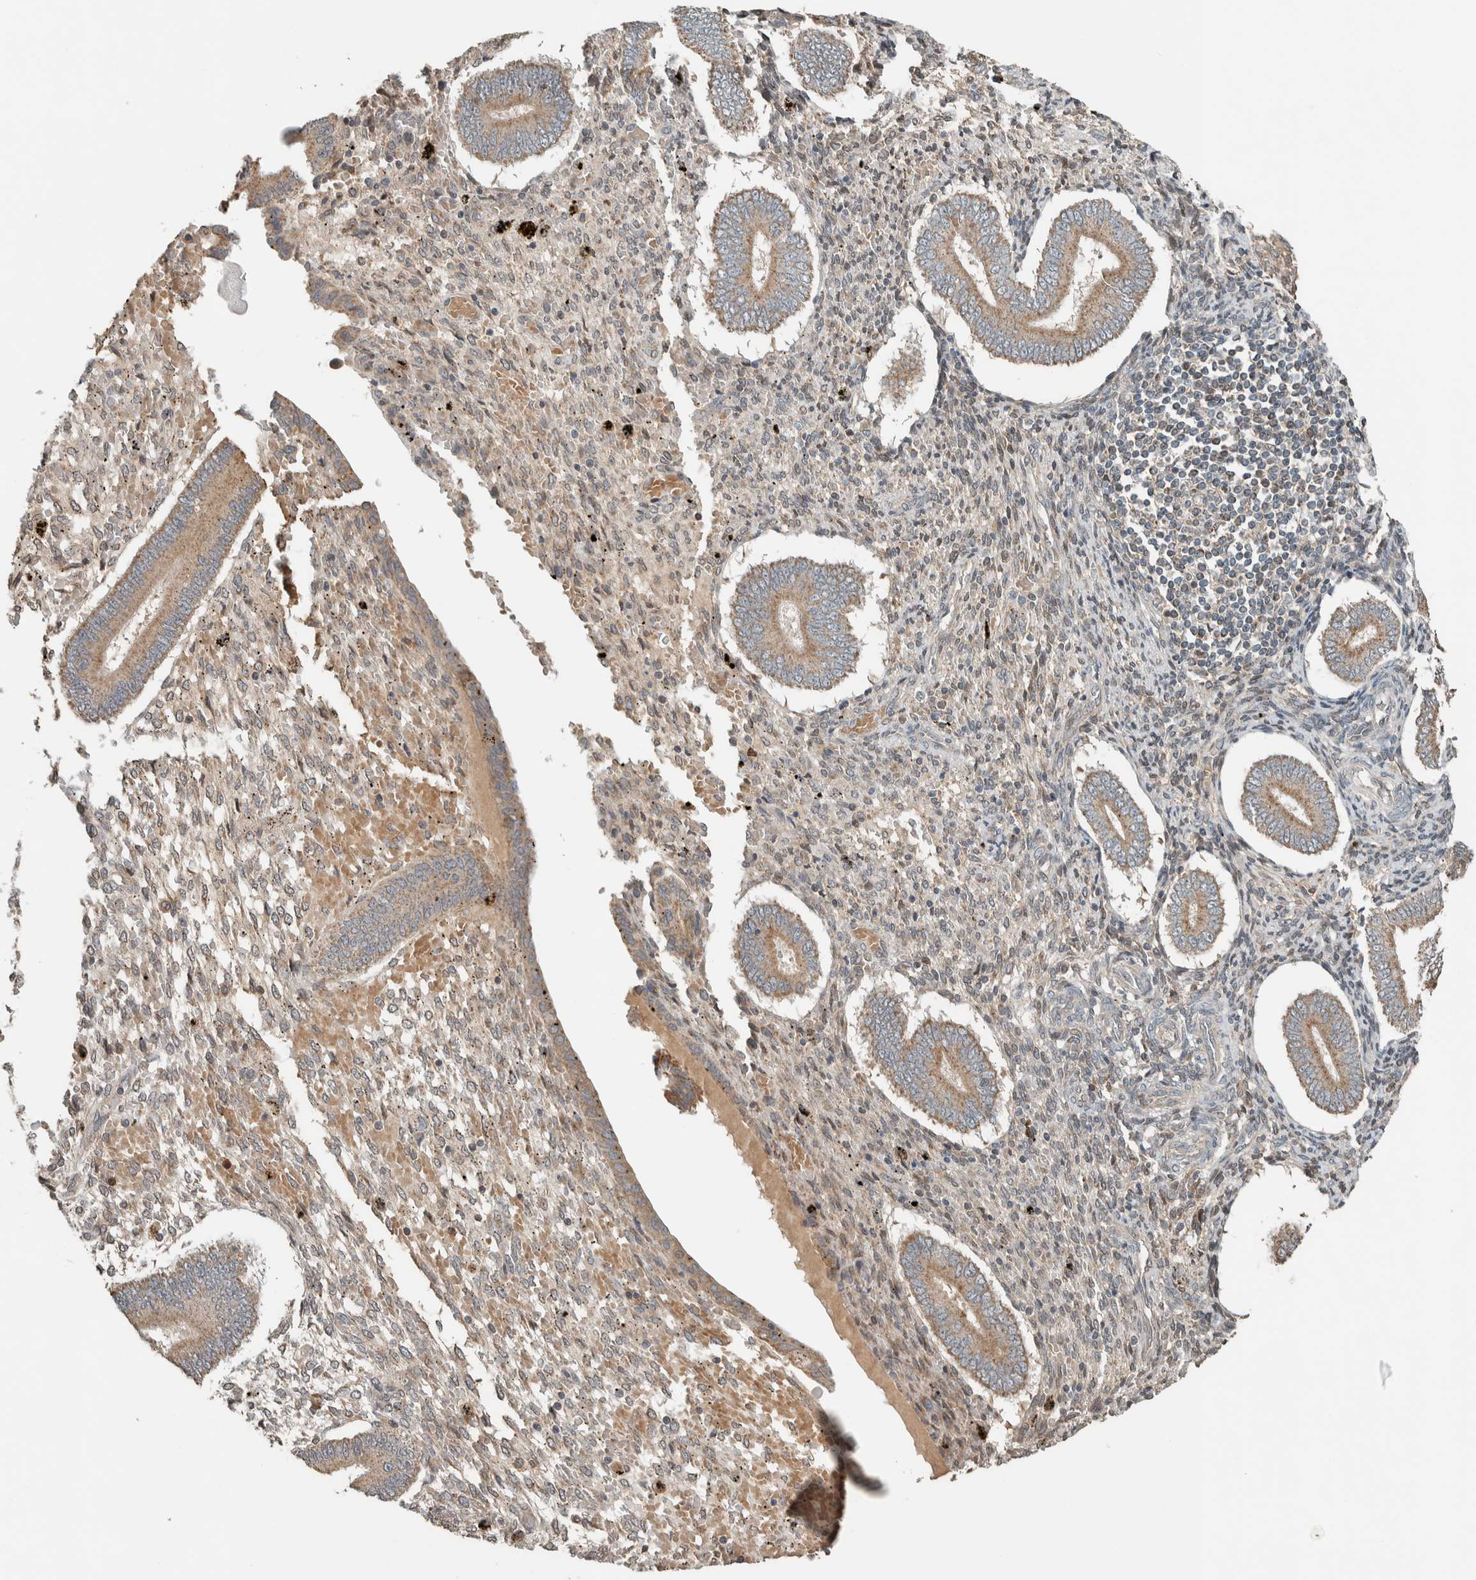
{"staining": {"intensity": "weak", "quantity": ">75%", "location": "cytoplasmic/membranous"}, "tissue": "endometrium", "cell_type": "Cells in endometrial stroma", "image_type": "normal", "snomed": [{"axis": "morphology", "description": "Normal tissue, NOS"}, {"axis": "topography", "description": "Endometrium"}], "caption": "Immunohistochemical staining of benign human endometrium reveals low levels of weak cytoplasmic/membranous expression in about >75% of cells in endometrial stroma.", "gene": "NBR1", "patient": {"sex": "female", "age": 42}}